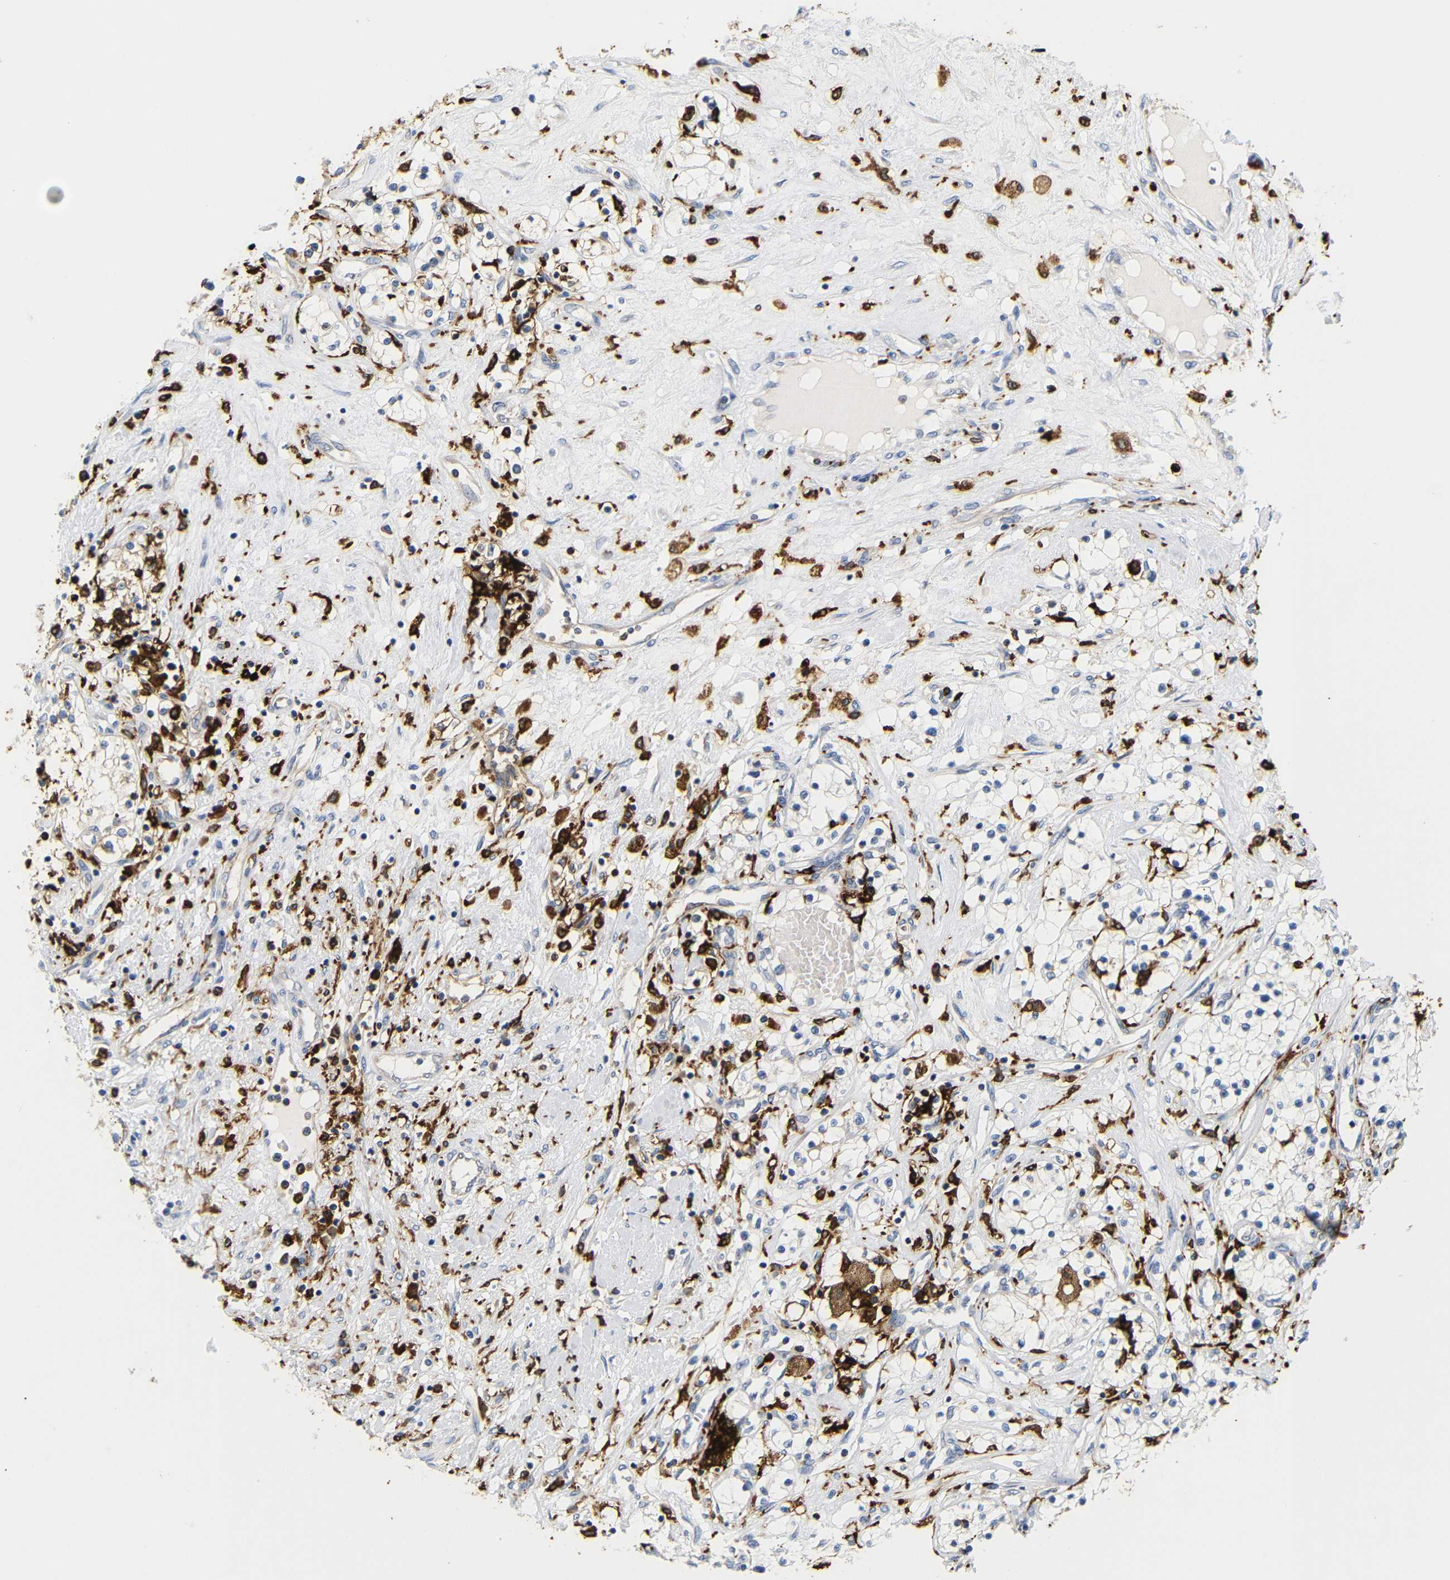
{"staining": {"intensity": "negative", "quantity": "none", "location": "none"}, "tissue": "renal cancer", "cell_type": "Tumor cells", "image_type": "cancer", "snomed": [{"axis": "morphology", "description": "Adenocarcinoma, NOS"}, {"axis": "topography", "description": "Kidney"}], "caption": "Histopathology image shows no significant protein expression in tumor cells of renal adenocarcinoma.", "gene": "HLA-DQB1", "patient": {"sex": "male", "age": 68}}